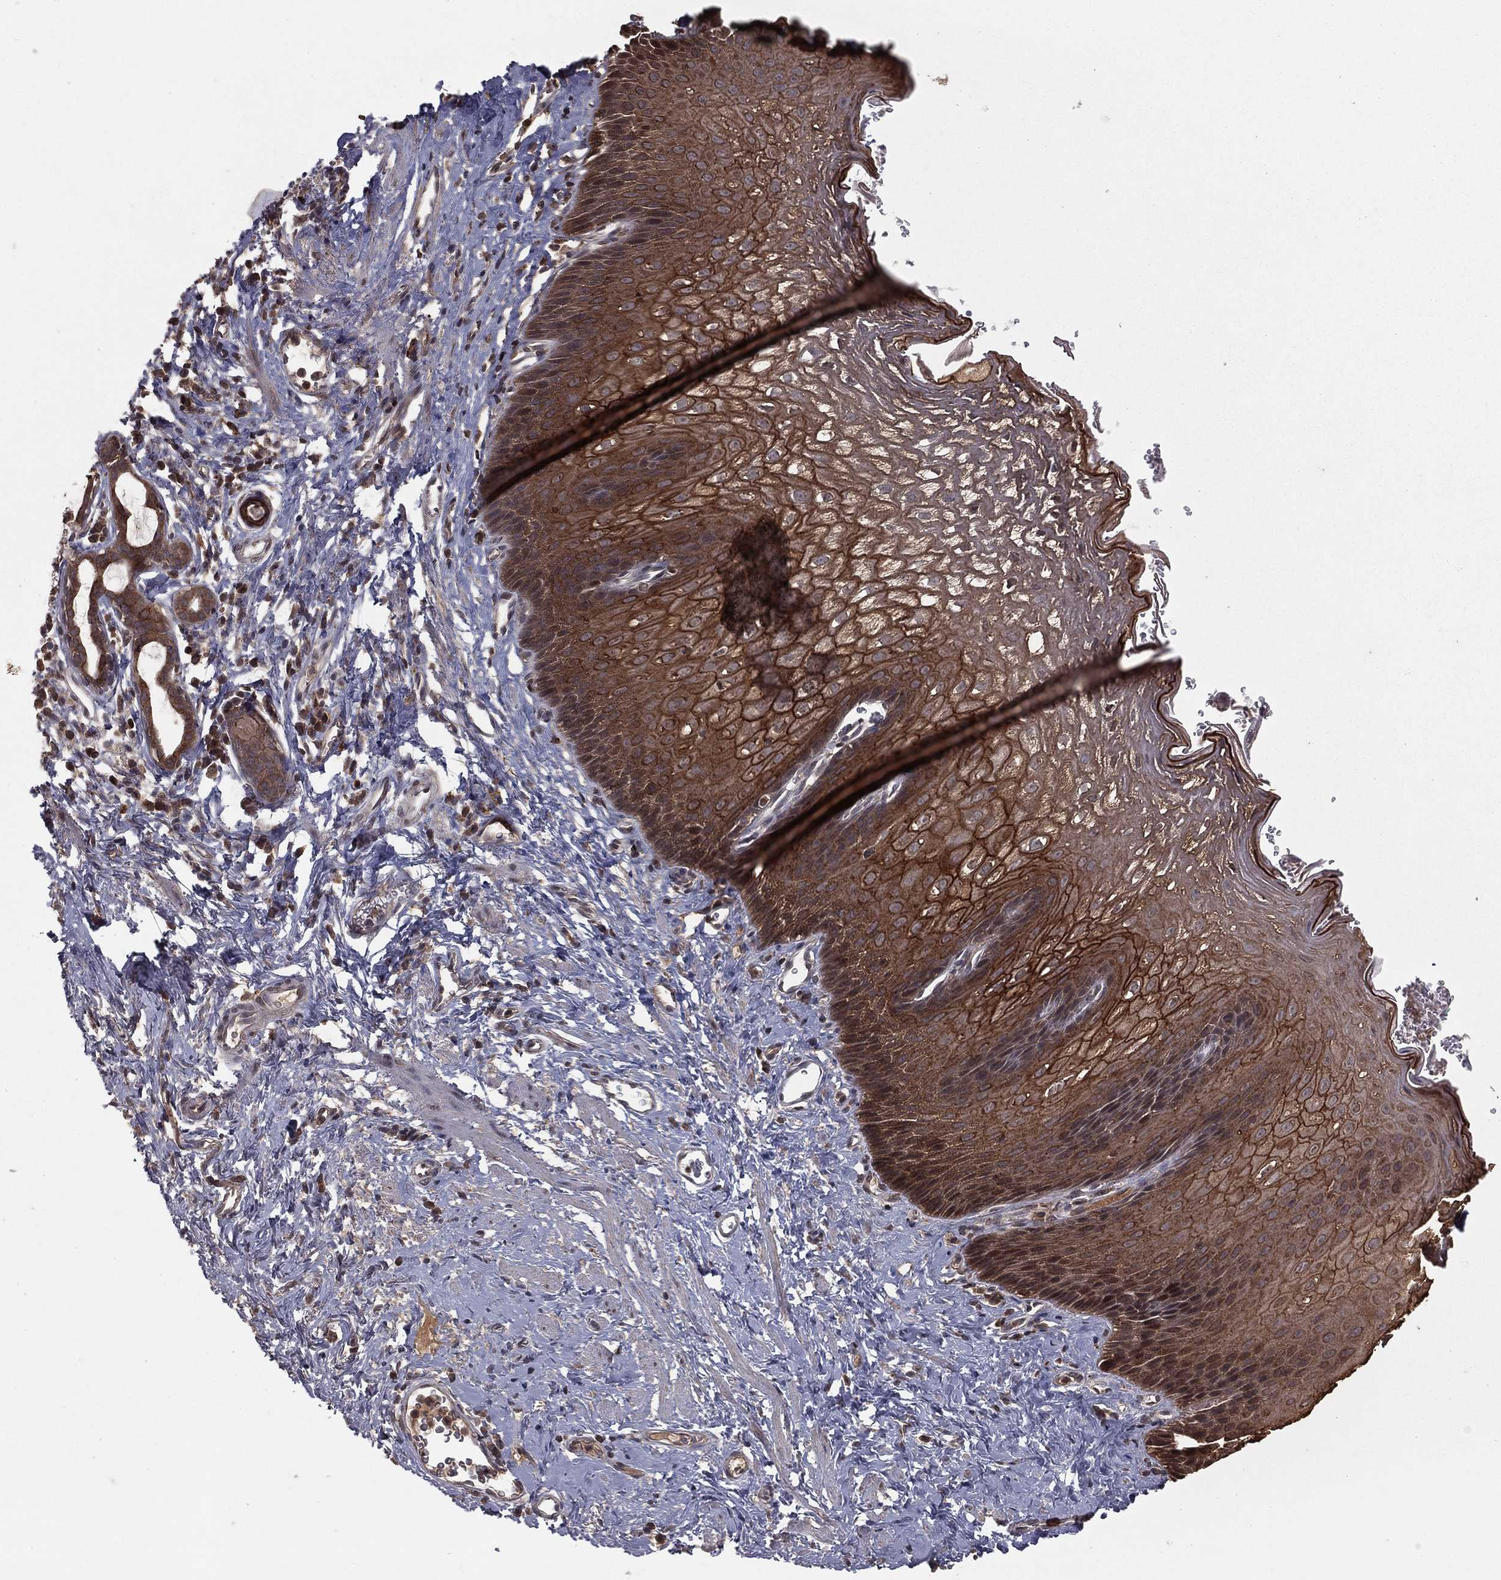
{"staining": {"intensity": "strong", "quantity": "<25%", "location": "cytoplasmic/membranous"}, "tissue": "esophagus", "cell_type": "Squamous epithelial cells", "image_type": "normal", "snomed": [{"axis": "morphology", "description": "Normal tissue, NOS"}, {"axis": "topography", "description": "Esophagus"}], "caption": "This image exhibits IHC staining of normal esophagus, with medium strong cytoplasmic/membranous positivity in approximately <25% of squamous epithelial cells.", "gene": "ZDHHC15", "patient": {"sex": "male", "age": 64}}